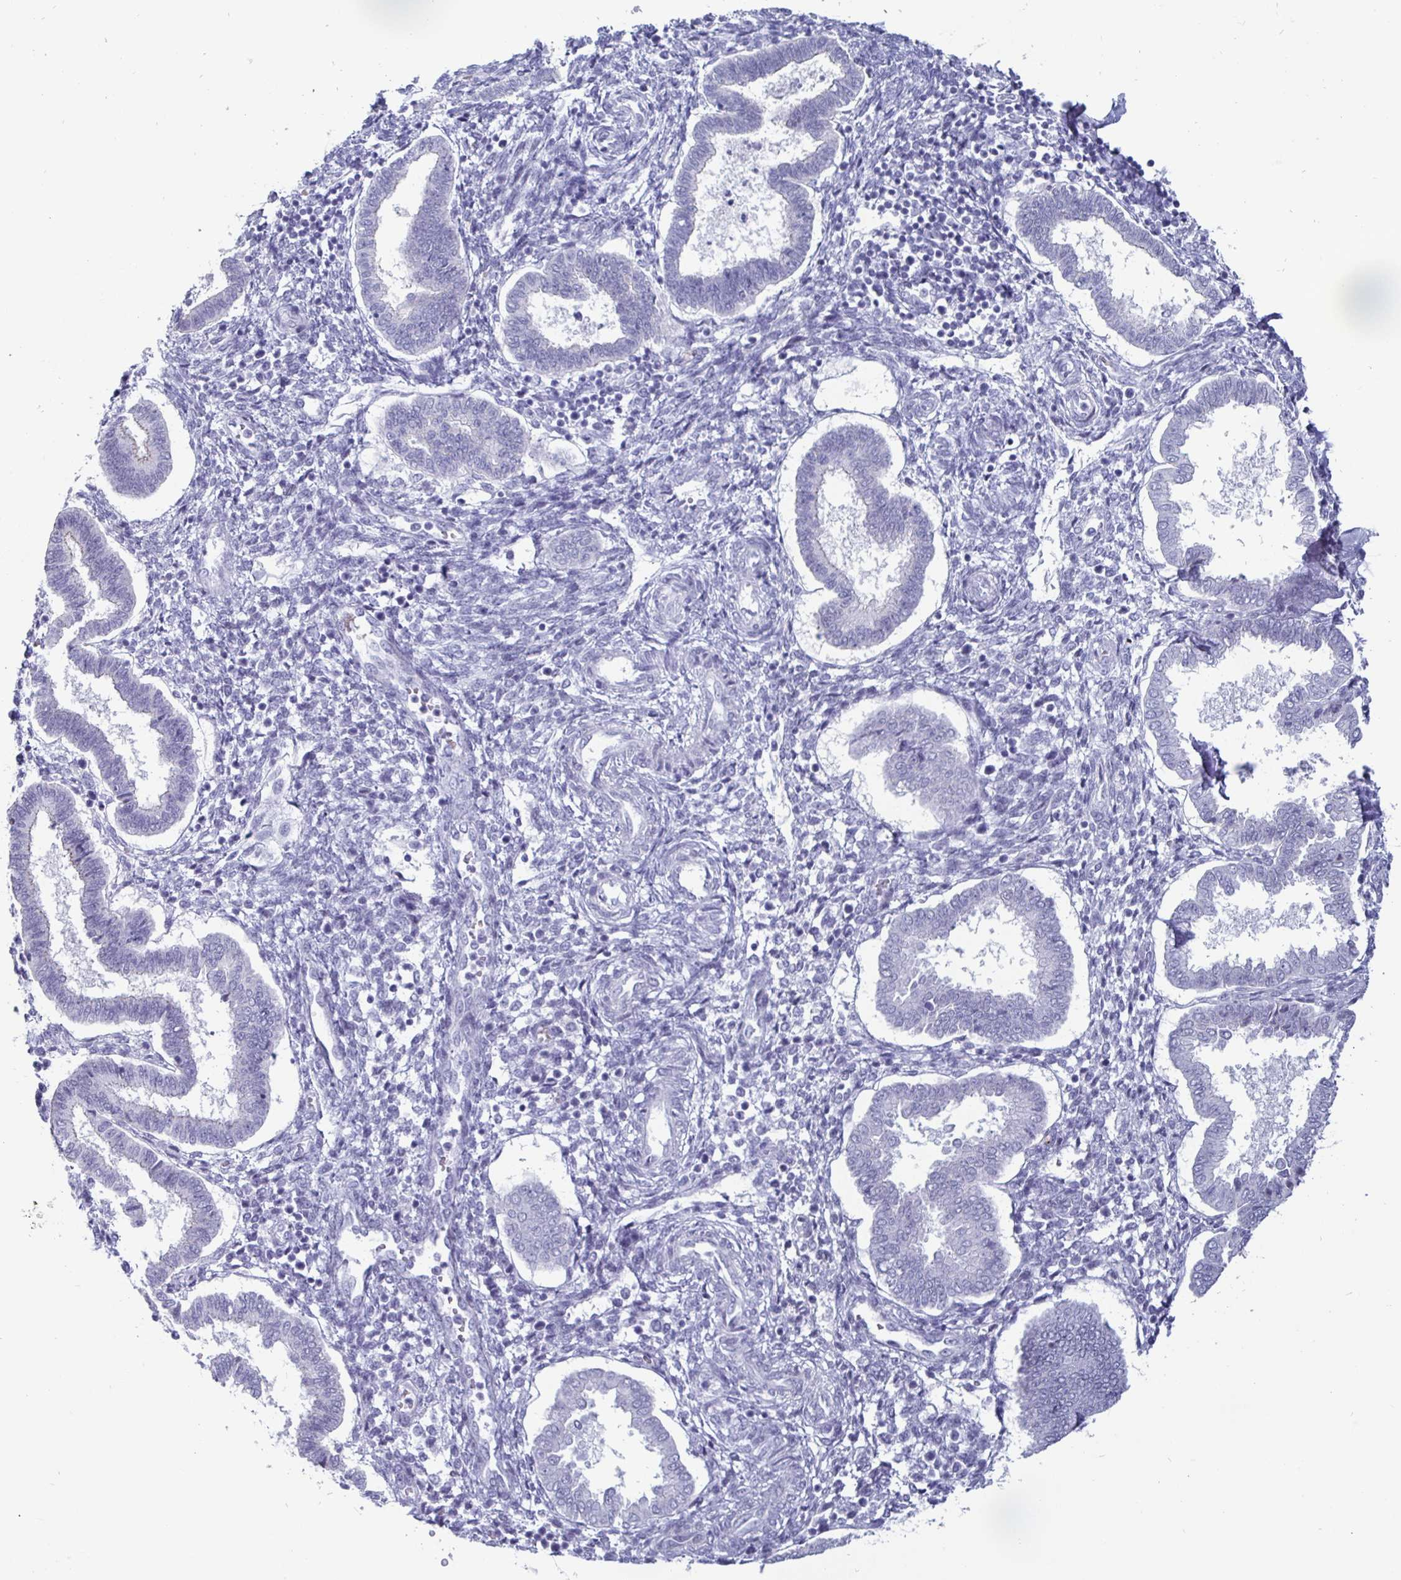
{"staining": {"intensity": "negative", "quantity": "none", "location": "none"}, "tissue": "endometrium", "cell_type": "Cells in endometrial stroma", "image_type": "normal", "snomed": [{"axis": "morphology", "description": "Normal tissue, NOS"}, {"axis": "topography", "description": "Endometrium"}], "caption": "Protein analysis of benign endometrium reveals no significant expression in cells in endometrial stroma. The staining was performed using DAB (3,3'-diaminobenzidine) to visualize the protein expression in brown, while the nuclei were stained in blue with hematoxylin (Magnification: 20x).", "gene": "OOSP2", "patient": {"sex": "female", "age": 24}}